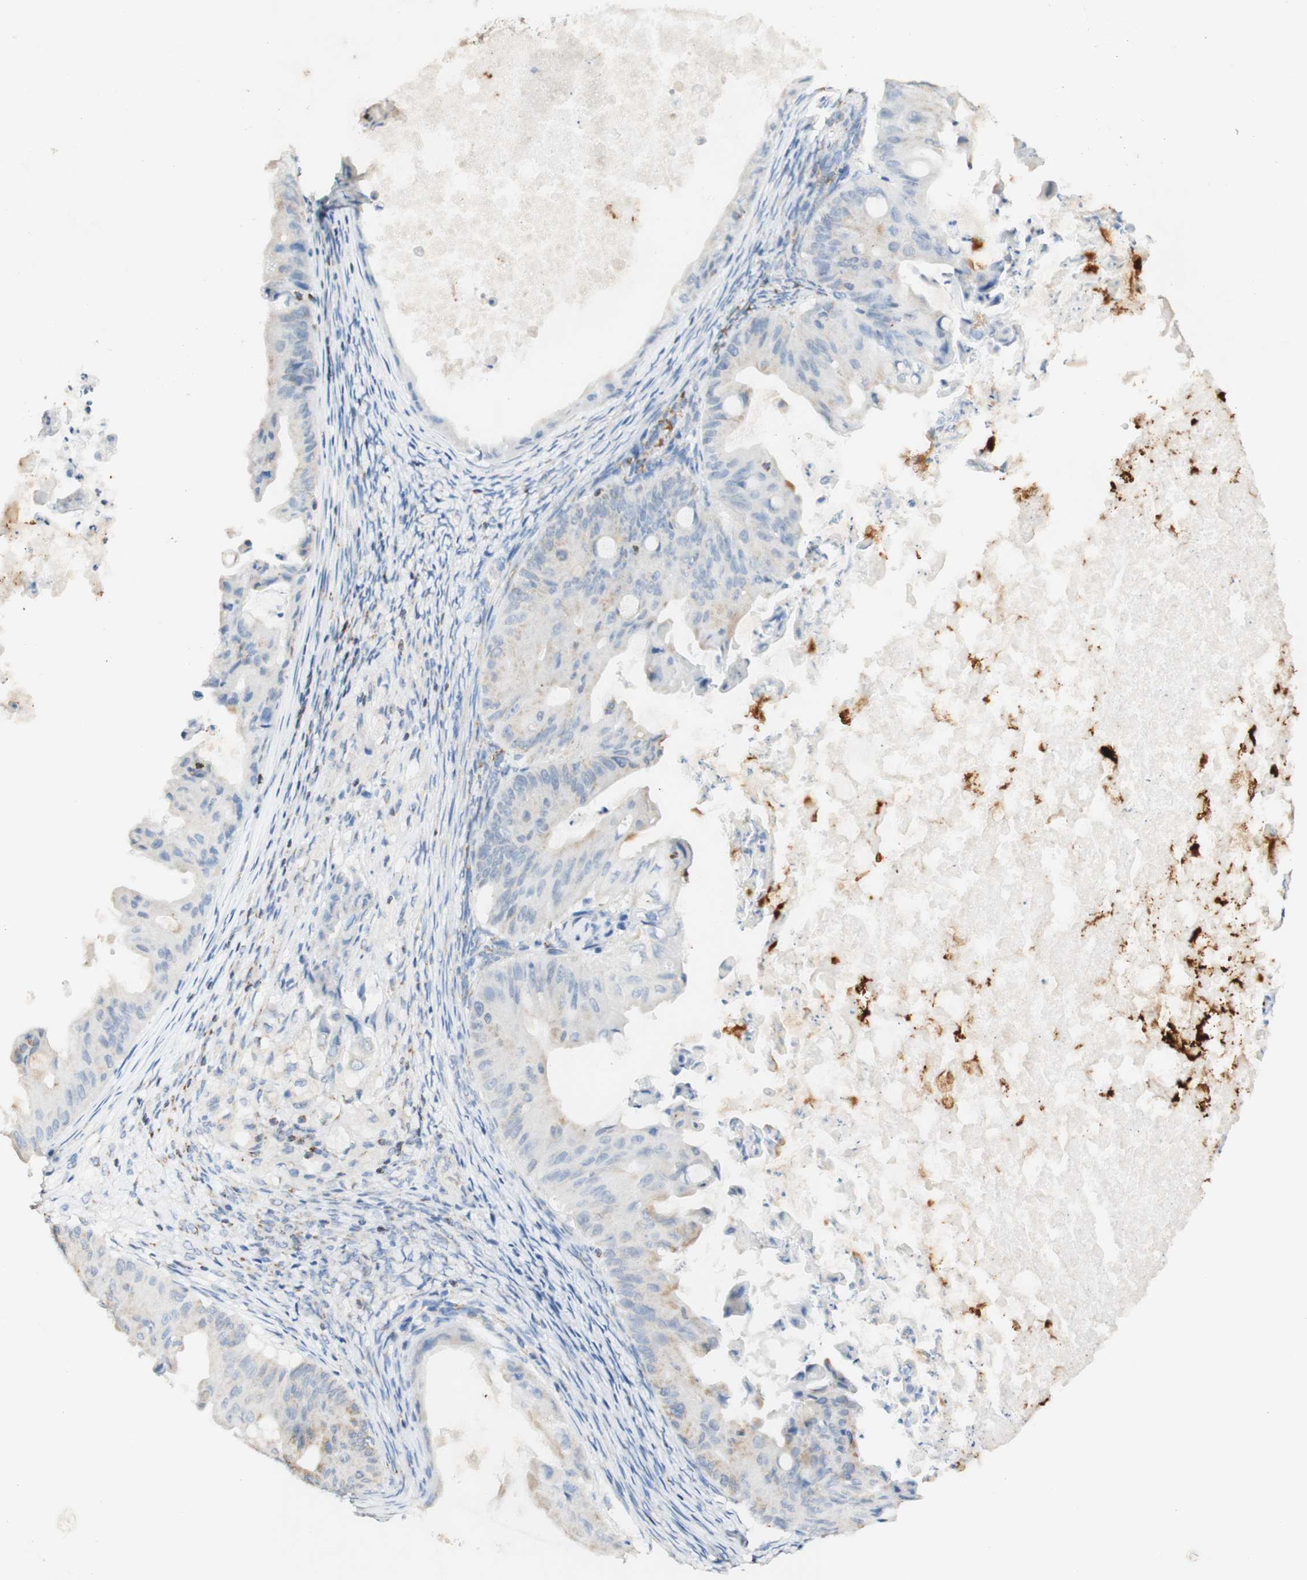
{"staining": {"intensity": "weak", "quantity": "<25%", "location": "cytoplasmic/membranous"}, "tissue": "ovarian cancer", "cell_type": "Tumor cells", "image_type": "cancer", "snomed": [{"axis": "morphology", "description": "Cystadenocarcinoma, mucinous, NOS"}, {"axis": "topography", "description": "Ovary"}], "caption": "This is a micrograph of immunohistochemistry staining of ovarian cancer (mucinous cystadenocarcinoma), which shows no staining in tumor cells.", "gene": "OXCT1", "patient": {"sex": "female", "age": 37}}